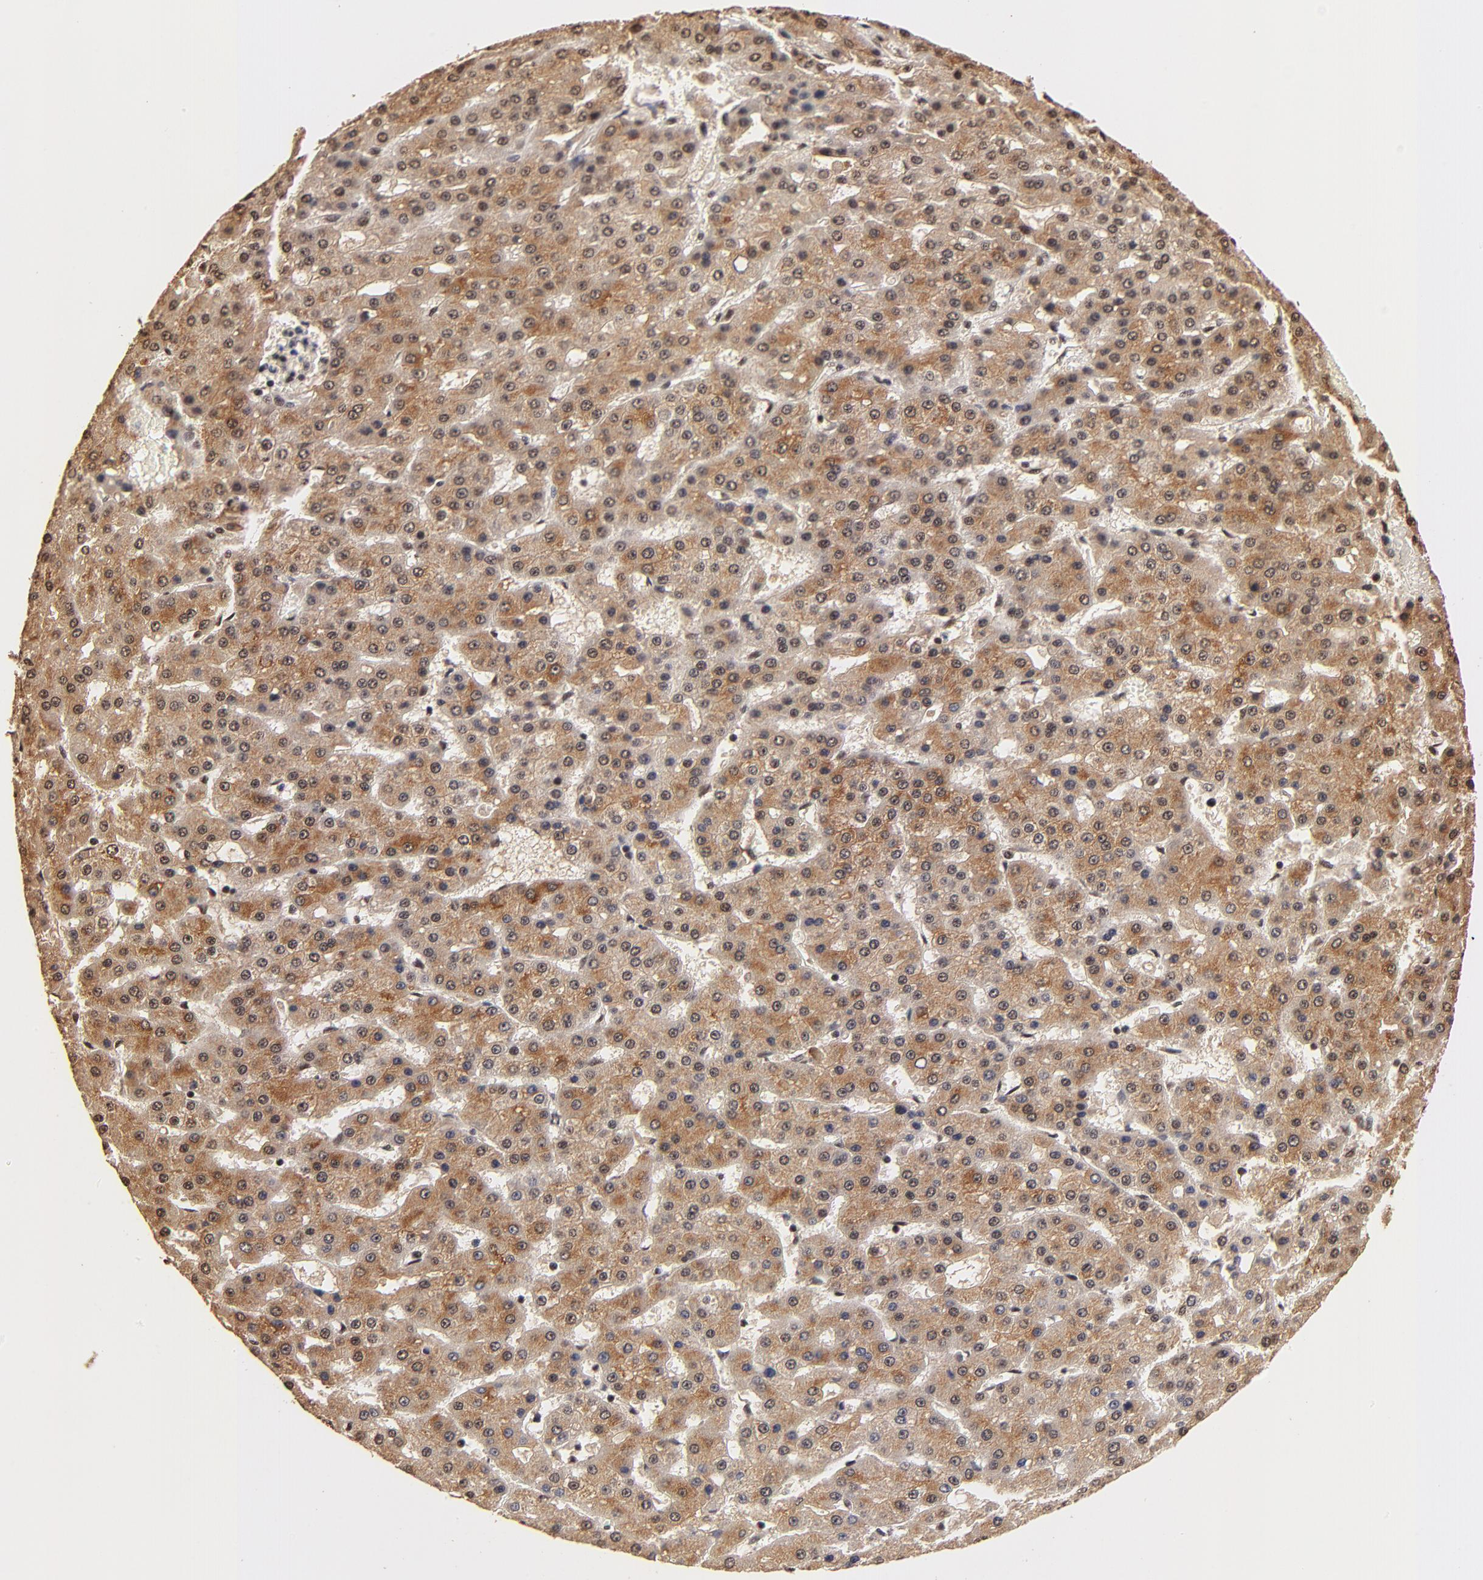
{"staining": {"intensity": "strong", "quantity": ">75%", "location": "cytoplasmic/membranous"}, "tissue": "liver cancer", "cell_type": "Tumor cells", "image_type": "cancer", "snomed": [{"axis": "morphology", "description": "Carcinoma, Hepatocellular, NOS"}, {"axis": "topography", "description": "Liver"}], "caption": "Immunohistochemistry photomicrograph of neoplastic tissue: human liver cancer (hepatocellular carcinoma) stained using immunohistochemistry (IHC) shows high levels of strong protein expression localized specifically in the cytoplasmic/membranous of tumor cells, appearing as a cytoplasmic/membranous brown color.", "gene": "MED12", "patient": {"sex": "male", "age": 47}}